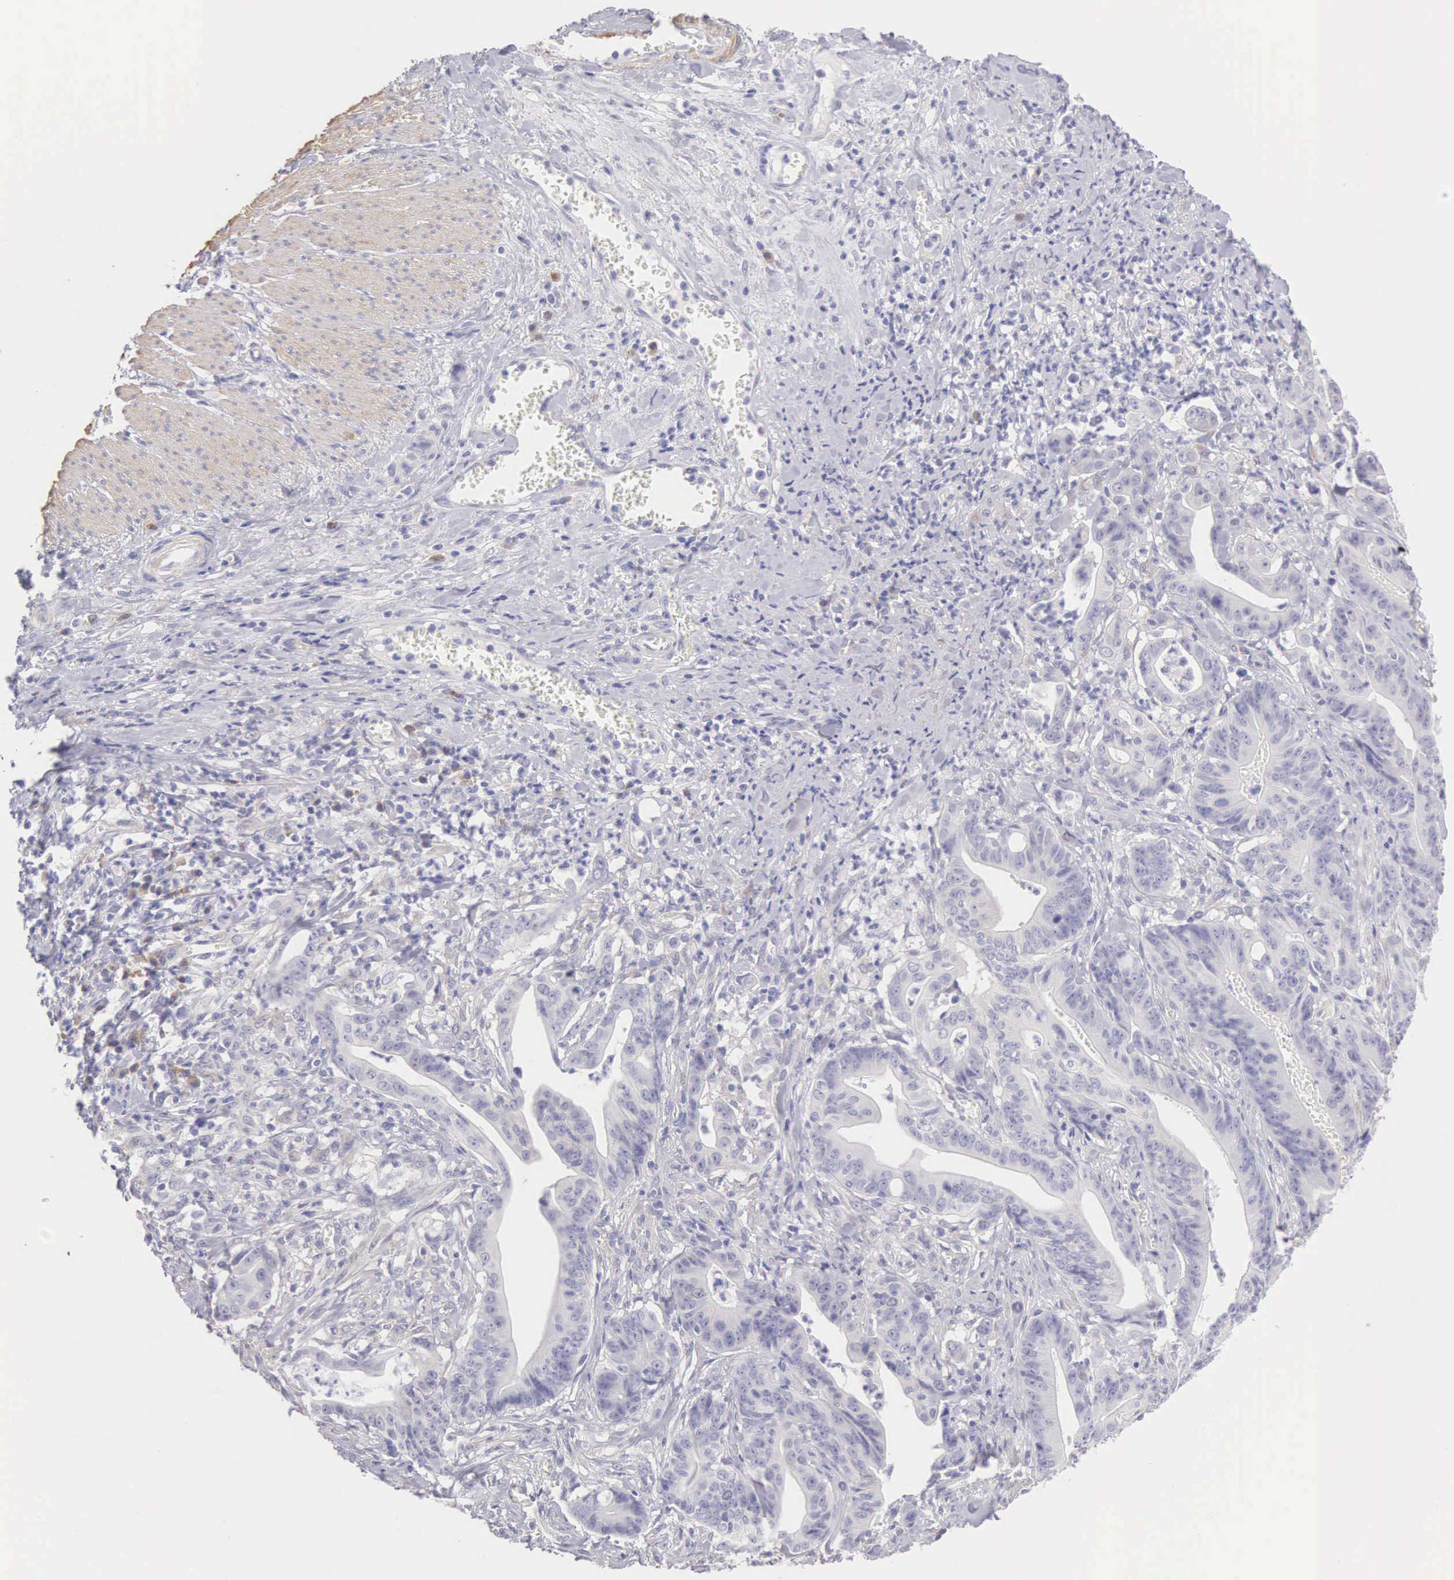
{"staining": {"intensity": "negative", "quantity": "none", "location": "none"}, "tissue": "stomach cancer", "cell_type": "Tumor cells", "image_type": "cancer", "snomed": [{"axis": "morphology", "description": "Adenocarcinoma, NOS"}, {"axis": "topography", "description": "Stomach, lower"}], "caption": "IHC image of neoplastic tissue: human adenocarcinoma (stomach) stained with DAB (3,3'-diaminobenzidine) exhibits no significant protein expression in tumor cells. (DAB IHC, high magnification).", "gene": "ARFGAP3", "patient": {"sex": "female", "age": 86}}